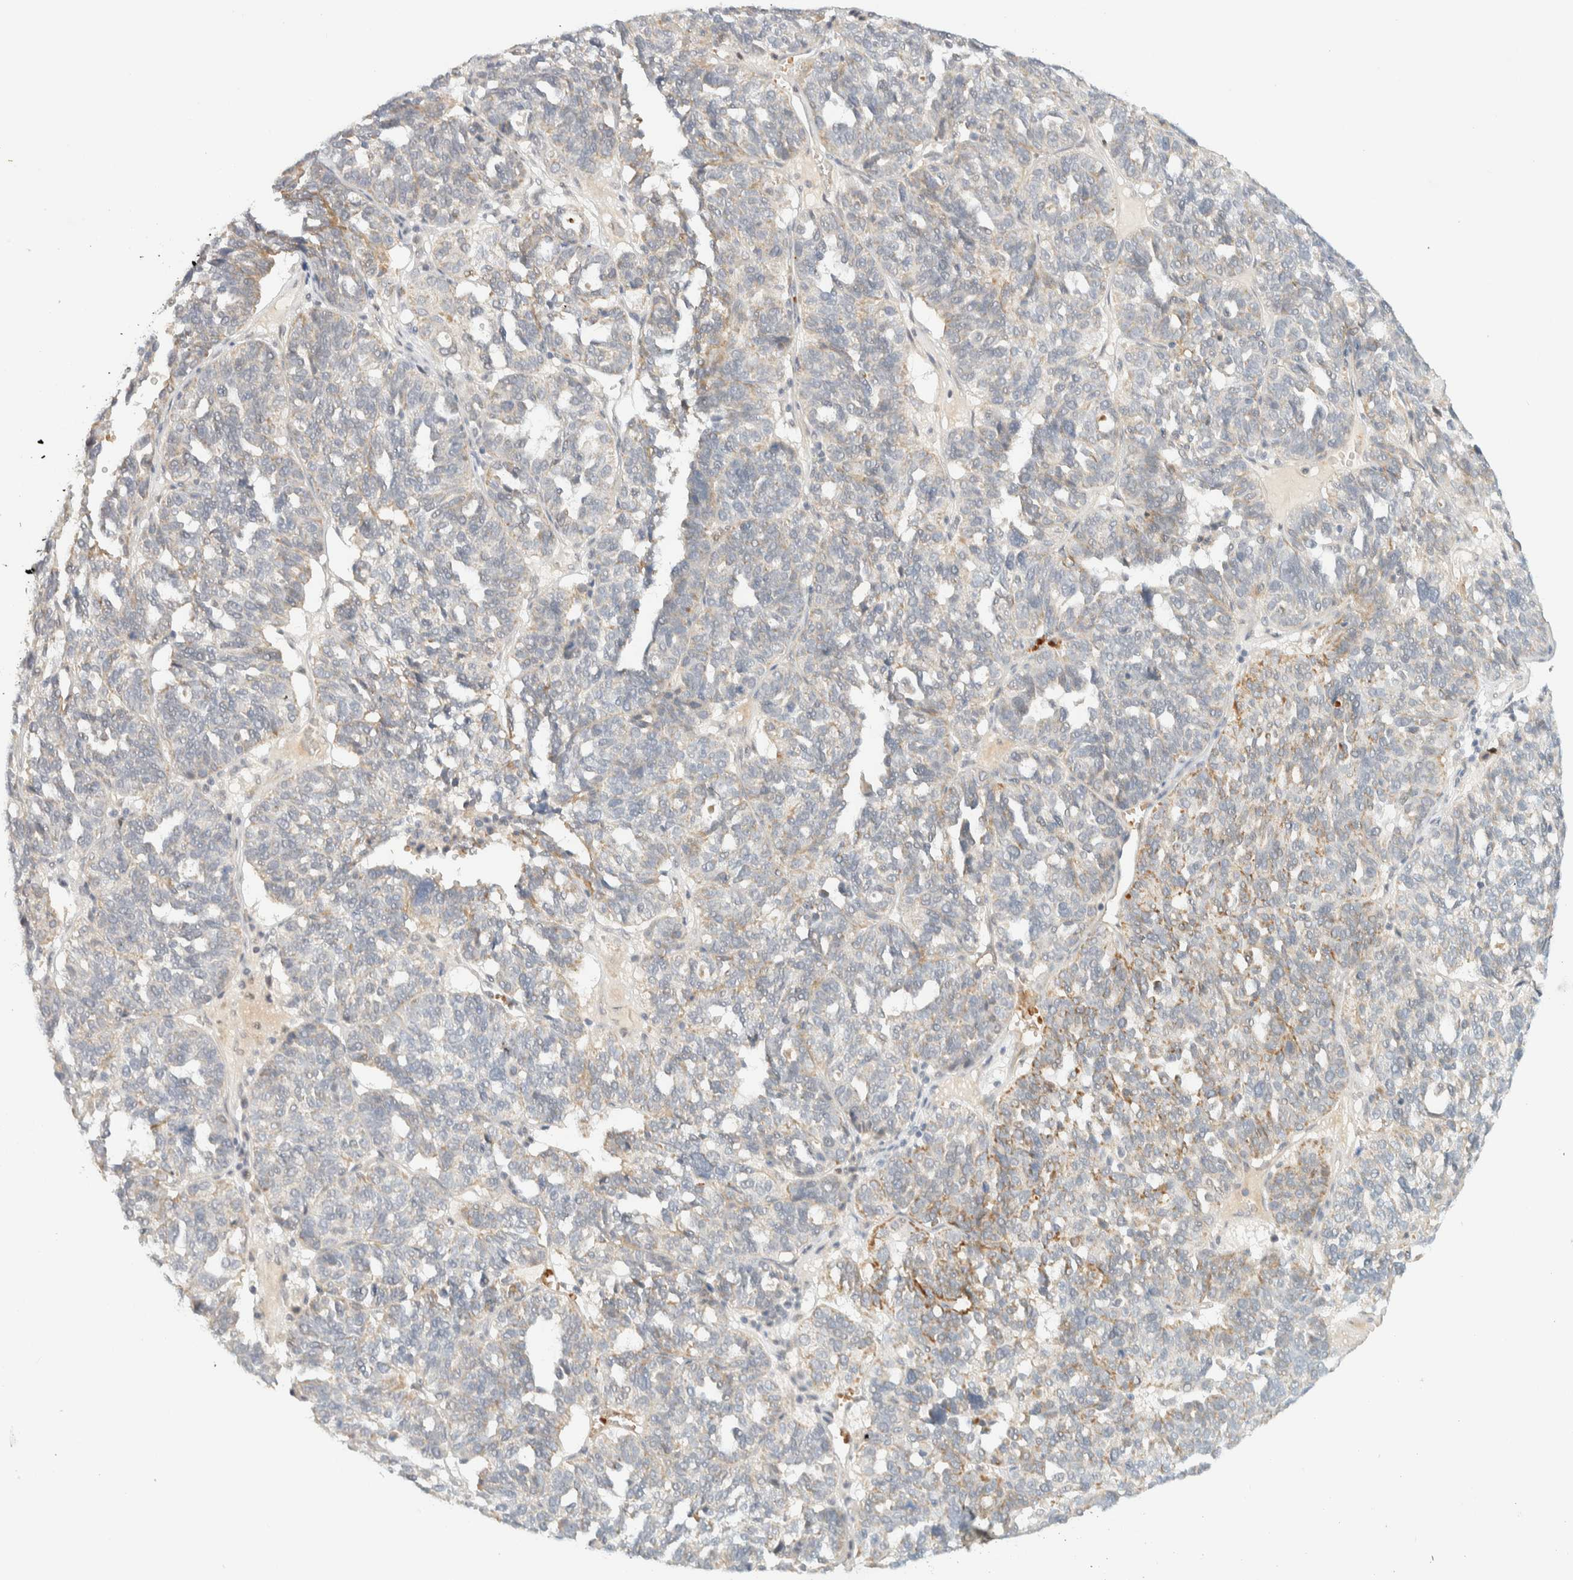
{"staining": {"intensity": "weak", "quantity": "25%-75%", "location": "cytoplasmic/membranous"}, "tissue": "ovarian cancer", "cell_type": "Tumor cells", "image_type": "cancer", "snomed": [{"axis": "morphology", "description": "Cystadenocarcinoma, serous, NOS"}, {"axis": "topography", "description": "Ovary"}], "caption": "This is an image of immunohistochemistry (IHC) staining of serous cystadenocarcinoma (ovarian), which shows weak expression in the cytoplasmic/membranous of tumor cells.", "gene": "TNK1", "patient": {"sex": "female", "age": 59}}